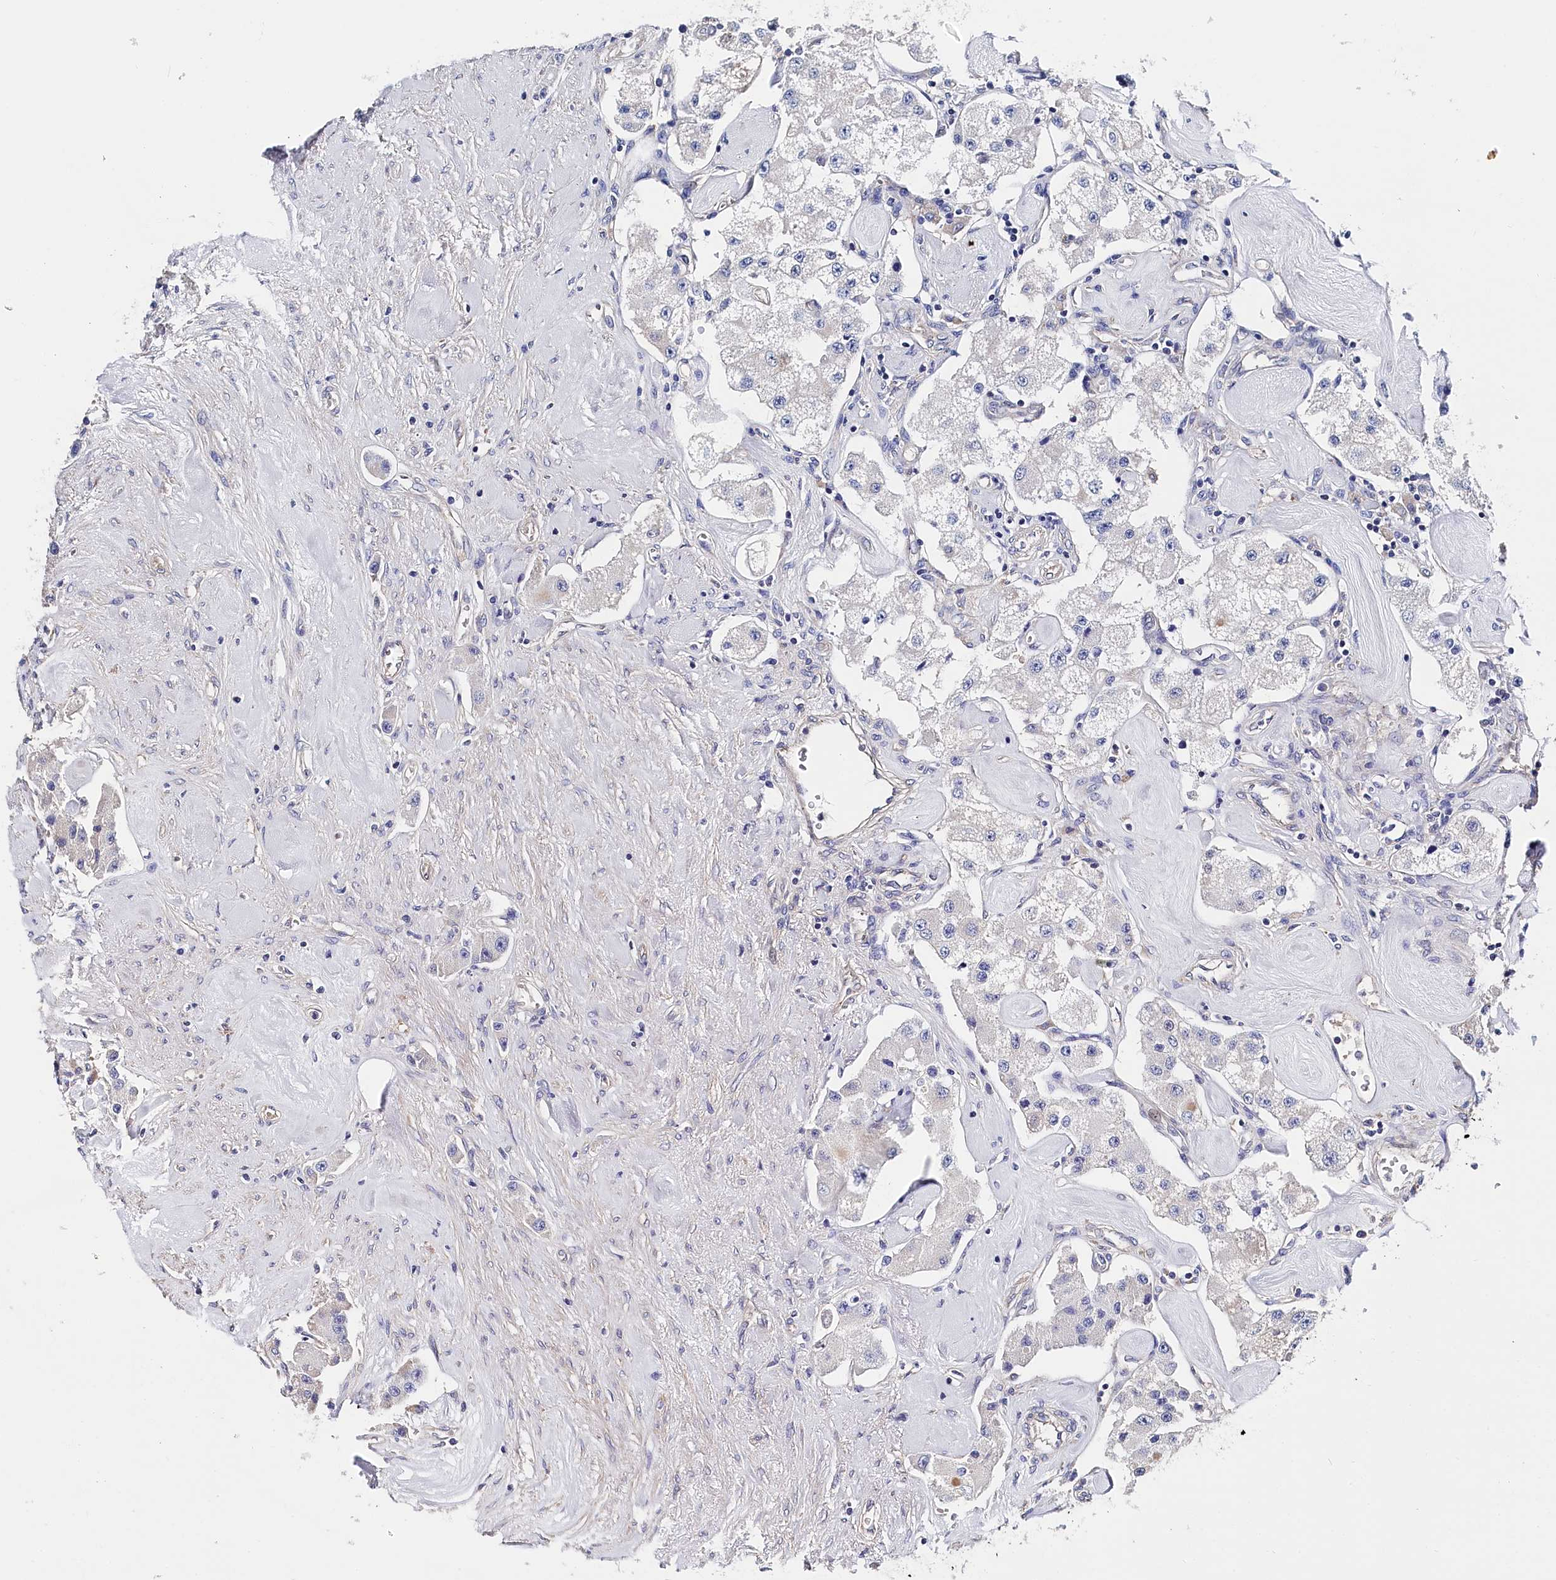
{"staining": {"intensity": "negative", "quantity": "none", "location": "none"}, "tissue": "carcinoid", "cell_type": "Tumor cells", "image_type": "cancer", "snomed": [{"axis": "morphology", "description": "Carcinoid, malignant, NOS"}, {"axis": "topography", "description": "Pancreas"}], "caption": "Tumor cells show no significant positivity in malignant carcinoid.", "gene": "BHMT", "patient": {"sex": "male", "age": 41}}